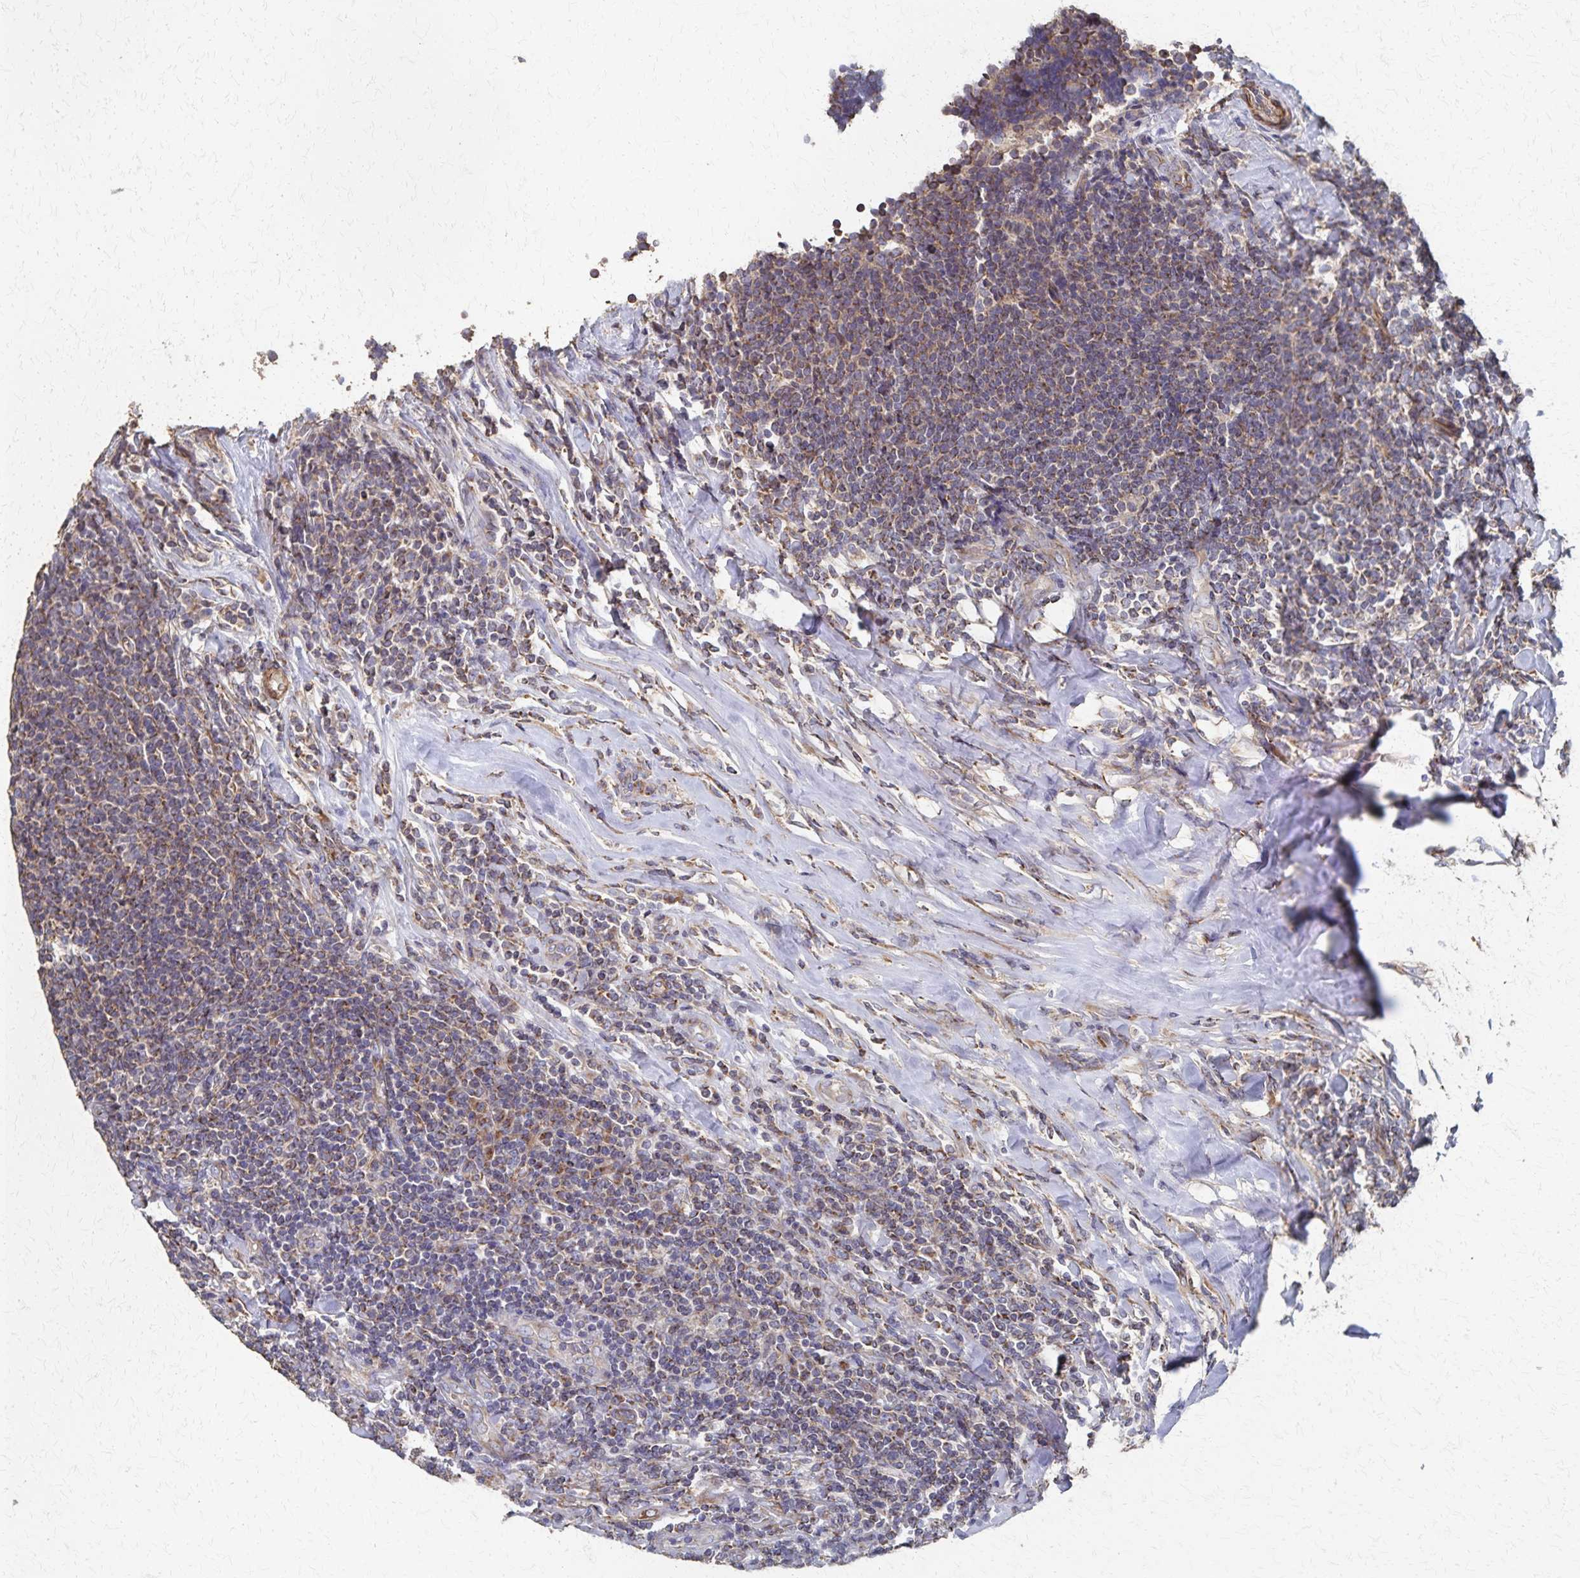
{"staining": {"intensity": "weak", "quantity": "25%-75%", "location": "cytoplasmic/membranous"}, "tissue": "lymphoma", "cell_type": "Tumor cells", "image_type": "cancer", "snomed": [{"axis": "morphology", "description": "Malignant lymphoma, non-Hodgkin's type, Low grade"}, {"axis": "topography", "description": "Lymph node"}], "caption": "Immunohistochemical staining of human malignant lymphoma, non-Hodgkin's type (low-grade) demonstrates low levels of weak cytoplasmic/membranous expression in approximately 25%-75% of tumor cells. Using DAB (3,3'-diaminobenzidine) (brown) and hematoxylin (blue) stains, captured at high magnification using brightfield microscopy.", "gene": "PGAP2", "patient": {"sex": "male", "age": 52}}